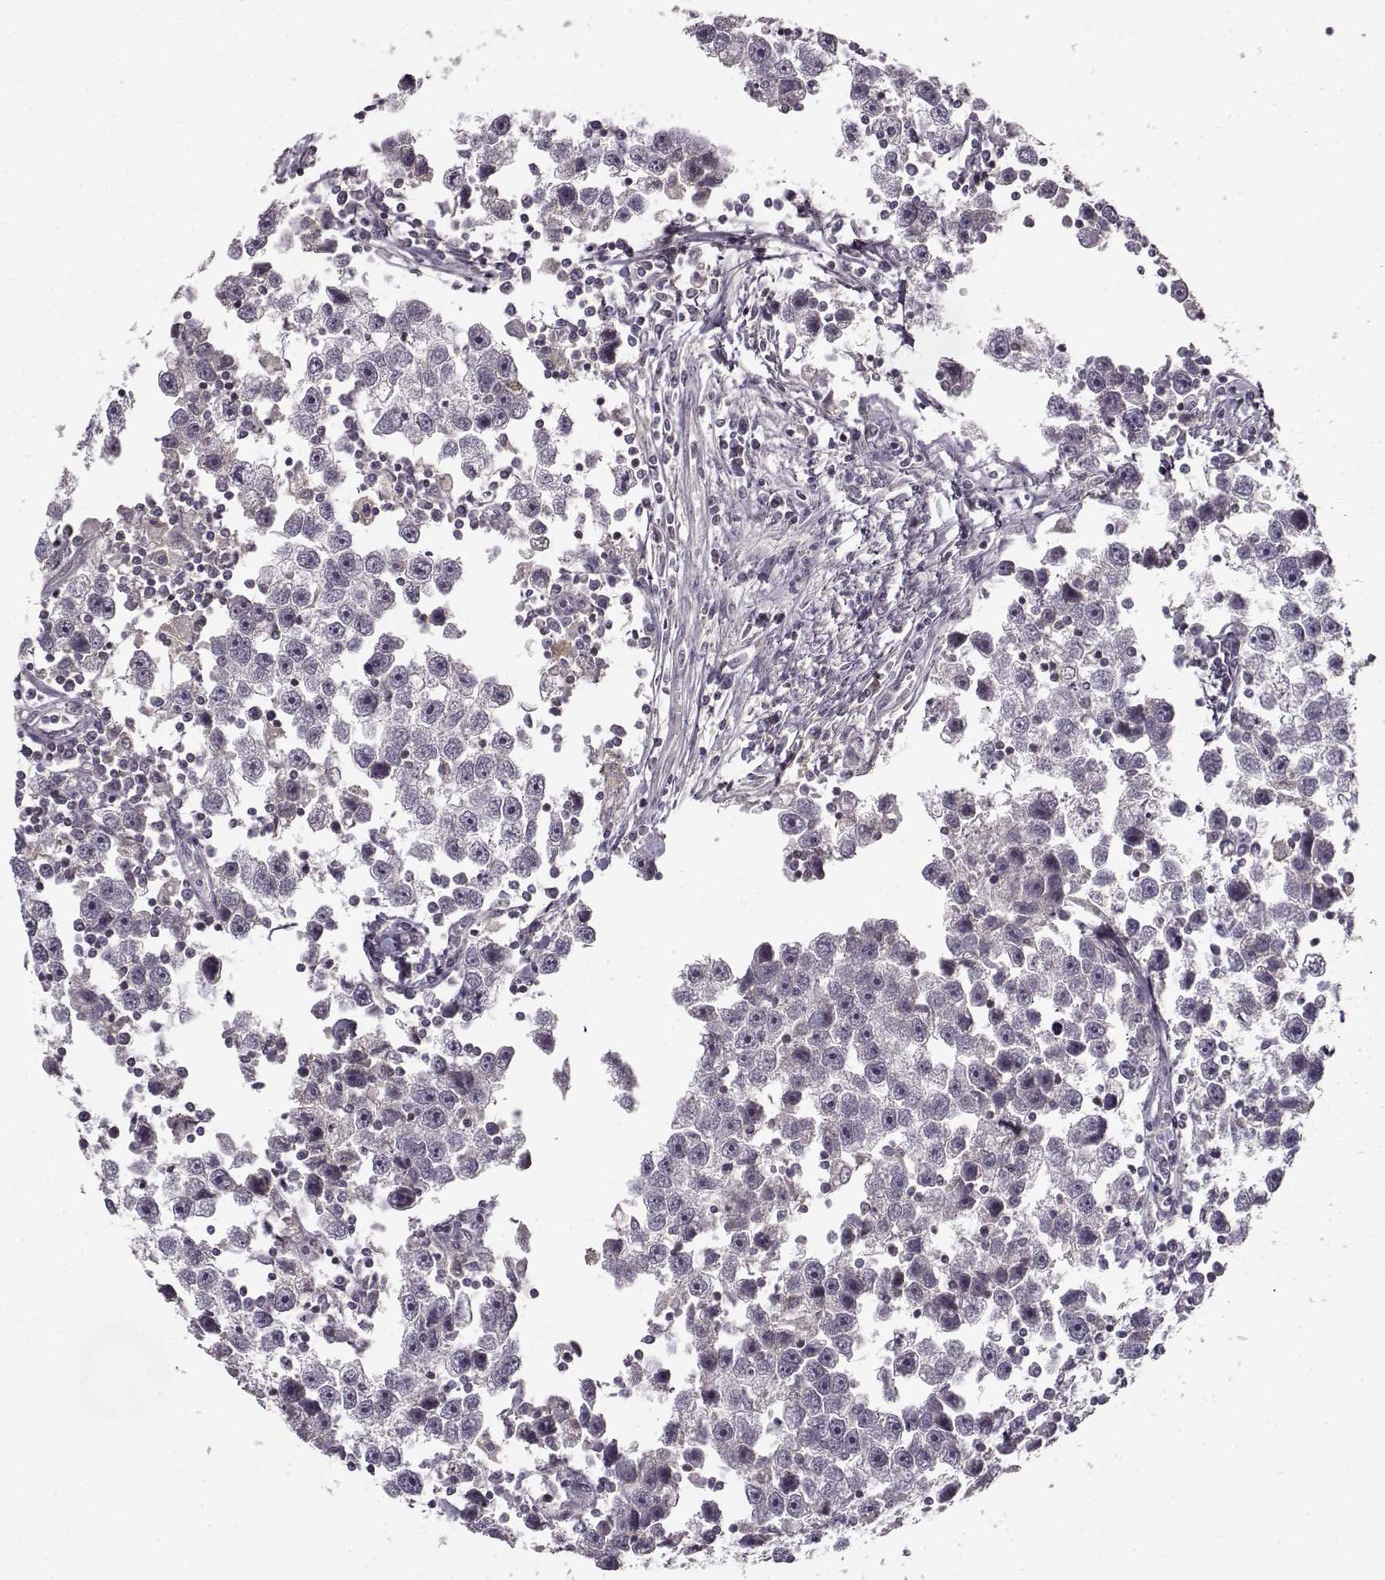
{"staining": {"intensity": "negative", "quantity": "none", "location": "none"}, "tissue": "testis cancer", "cell_type": "Tumor cells", "image_type": "cancer", "snomed": [{"axis": "morphology", "description": "Seminoma, NOS"}, {"axis": "topography", "description": "Testis"}], "caption": "IHC image of testis cancer (seminoma) stained for a protein (brown), which demonstrates no staining in tumor cells.", "gene": "MFSD1", "patient": {"sex": "male", "age": 30}}